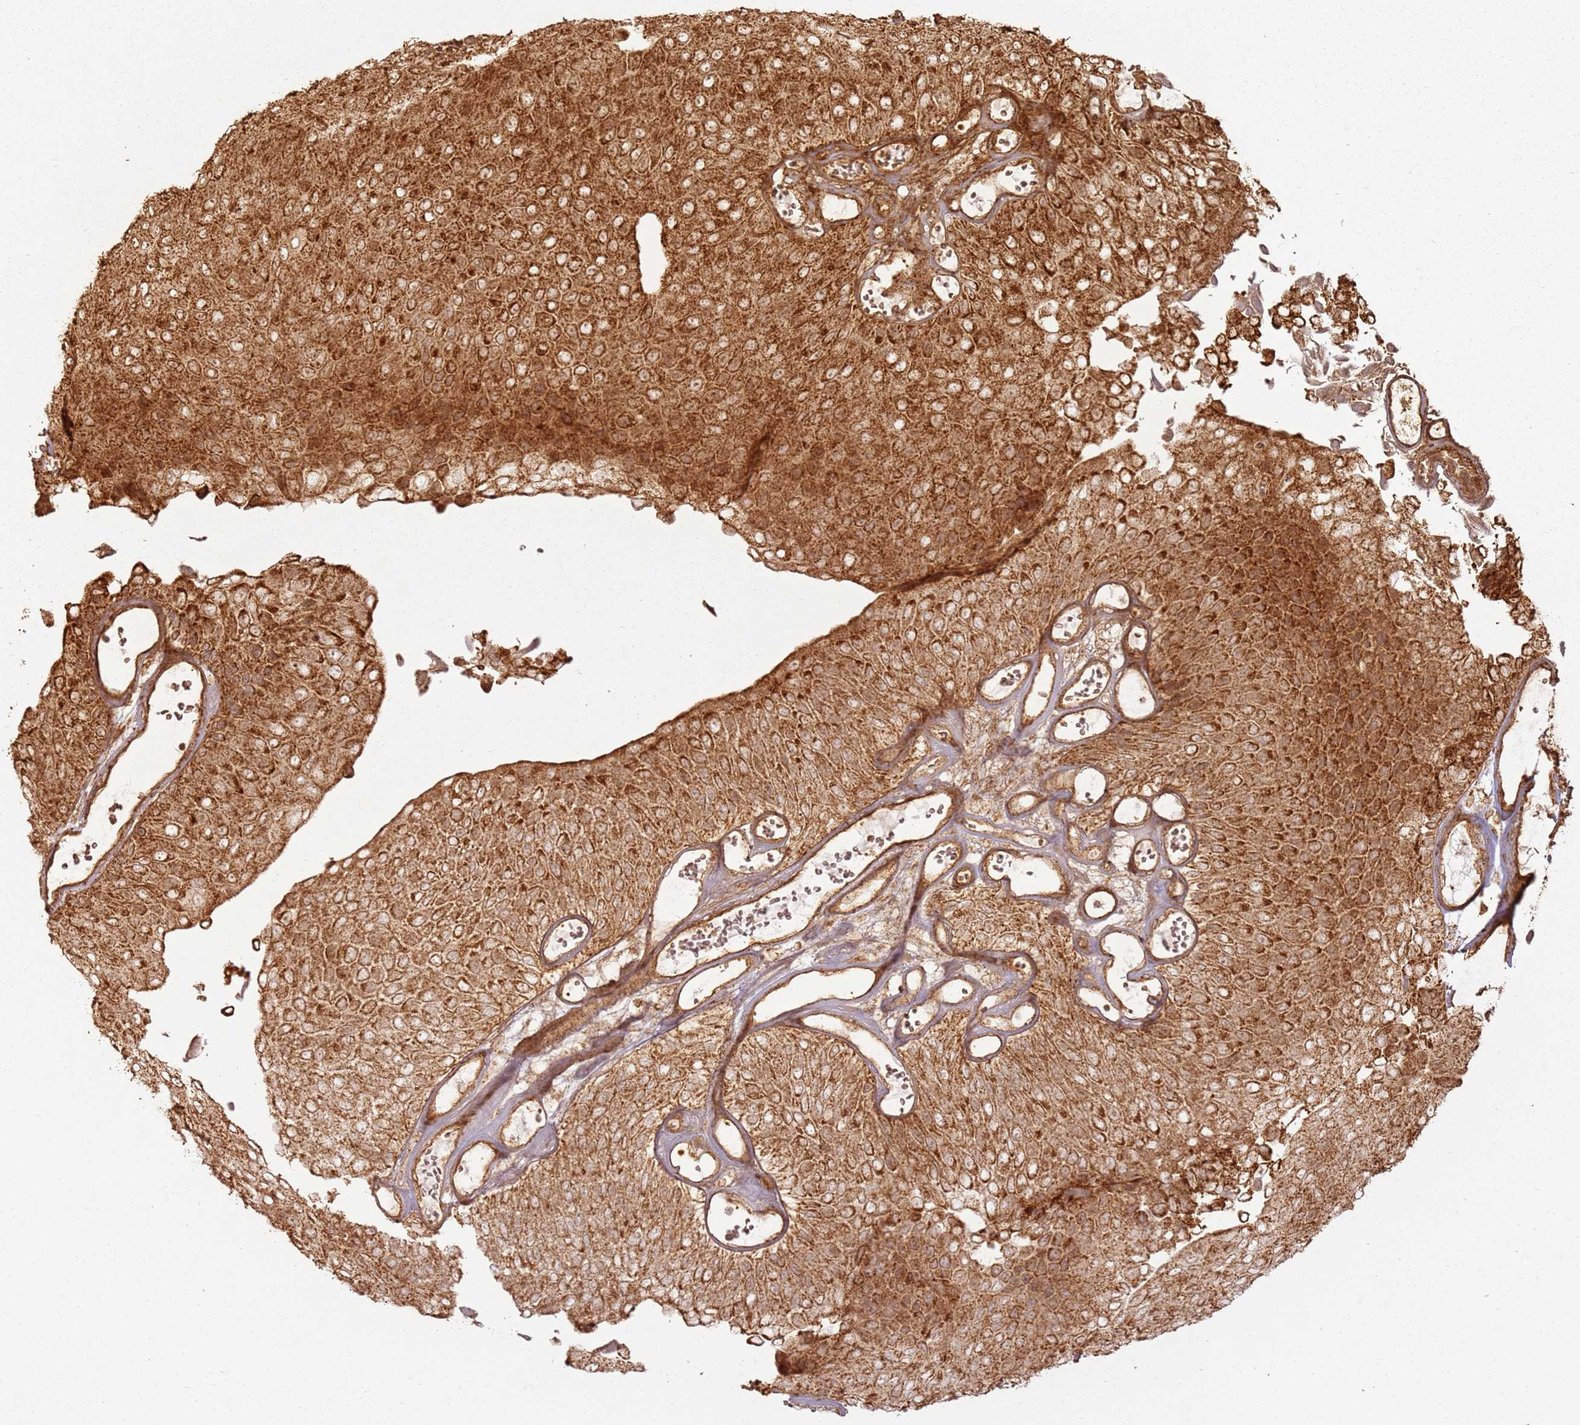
{"staining": {"intensity": "strong", "quantity": ">75%", "location": "cytoplasmic/membranous"}, "tissue": "urothelial cancer", "cell_type": "Tumor cells", "image_type": "cancer", "snomed": [{"axis": "morphology", "description": "Urothelial carcinoma, Low grade"}, {"axis": "topography", "description": "Urinary bladder"}], "caption": "Human urothelial carcinoma (low-grade) stained for a protein (brown) reveals strong cytoplasmic/membranous positive positivity in approximately >75% of tumor cells.", "gene": "MRPS6", "patient": {"sex": "male", "age": 89}}